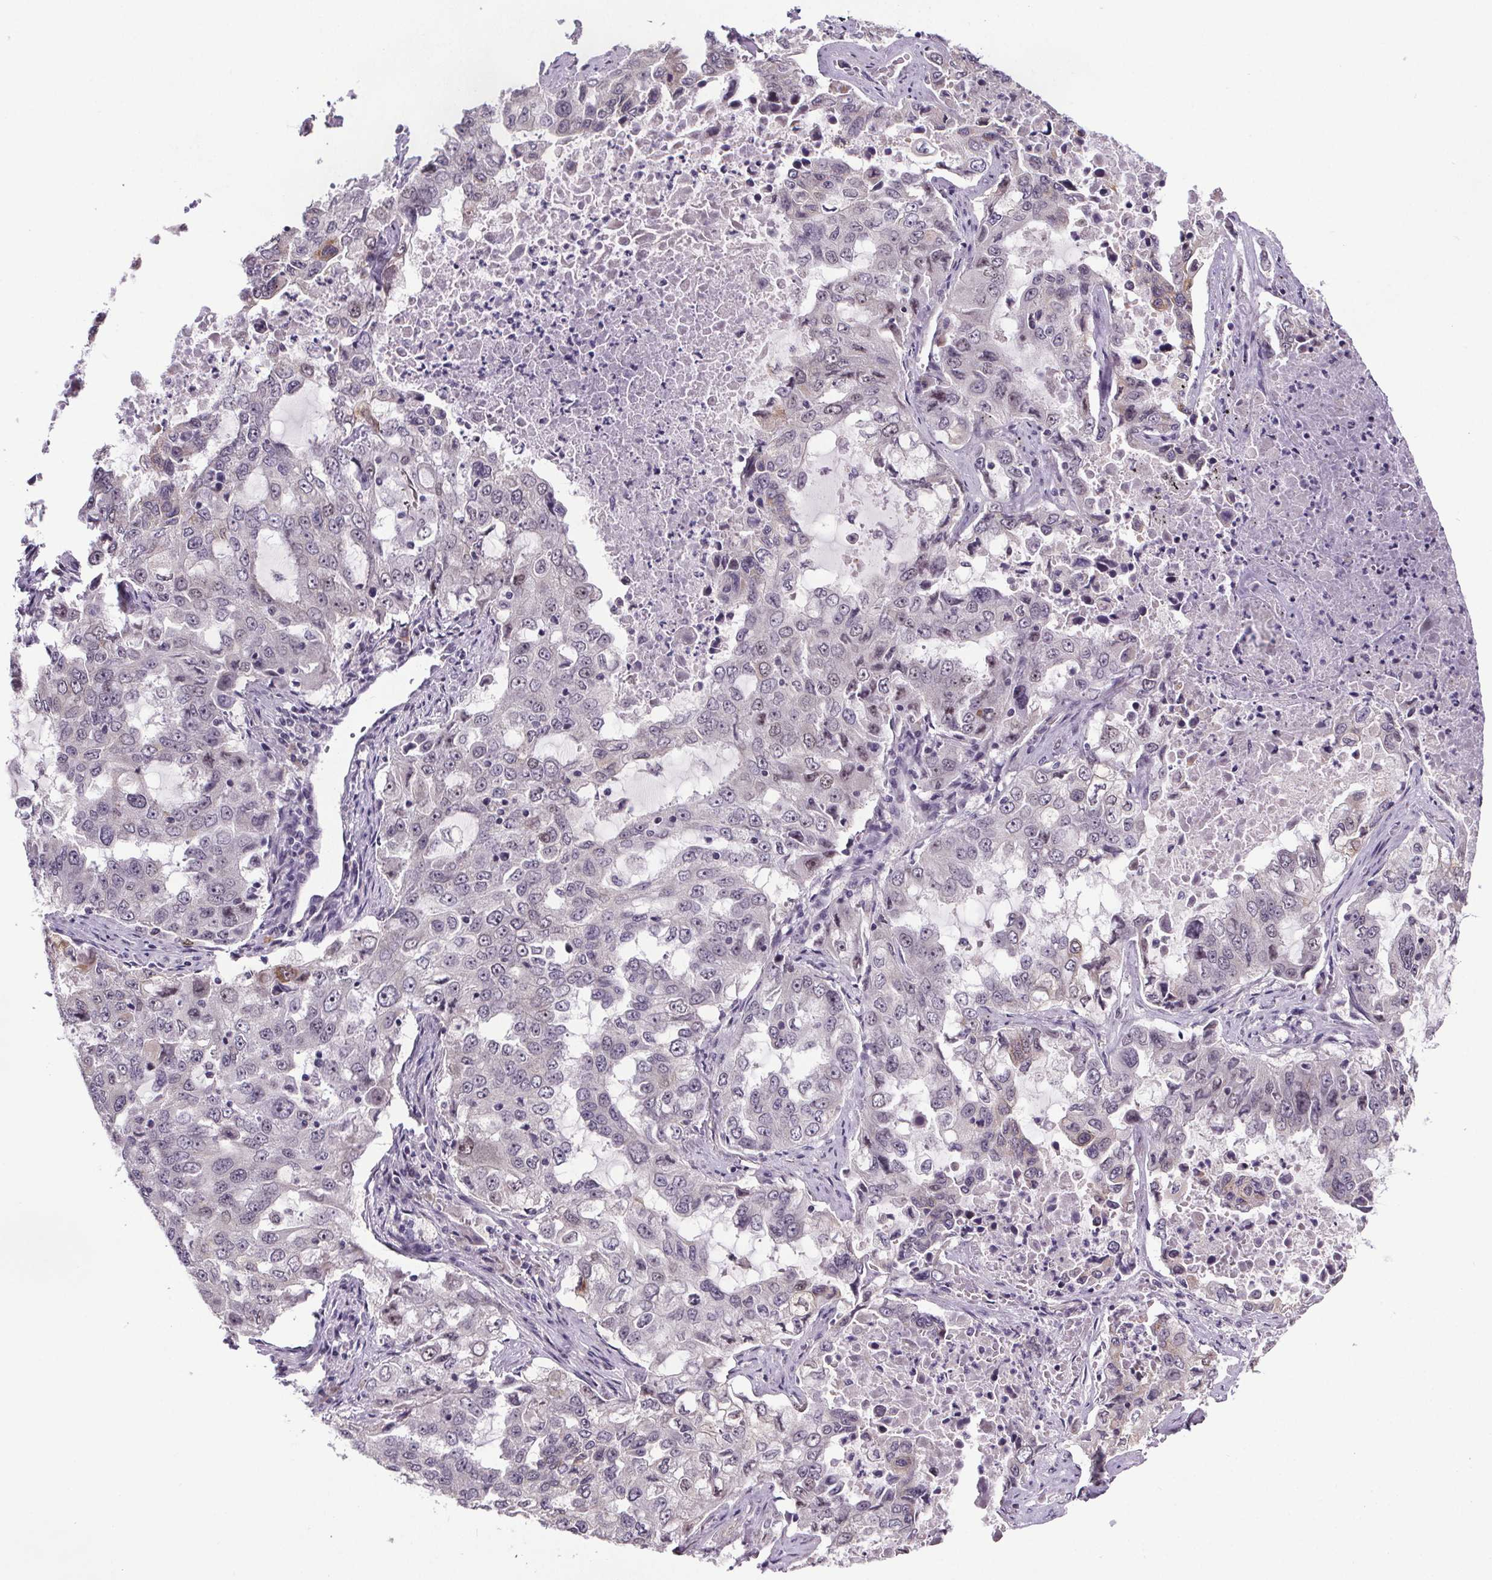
{"staining": {"intensity": "weak", "quantity": "<25%", "location": "nuclear"}, "tissue": "lung cancer", "cell_type": "Tumor cells", "image_type": "cancer", "snomed": [{"axis": "morphology", "description": "Adenocarcinoma, NOS"}, {"axis": "topography", "description": "Lung"}], "caption": "Immunohistochemical staining of lung cancer (adenocarcinoma) exhibits no significant positivity in tumor cells.", "gene": "ATMIN", "patient": {"sex": "female", "age": 61}}